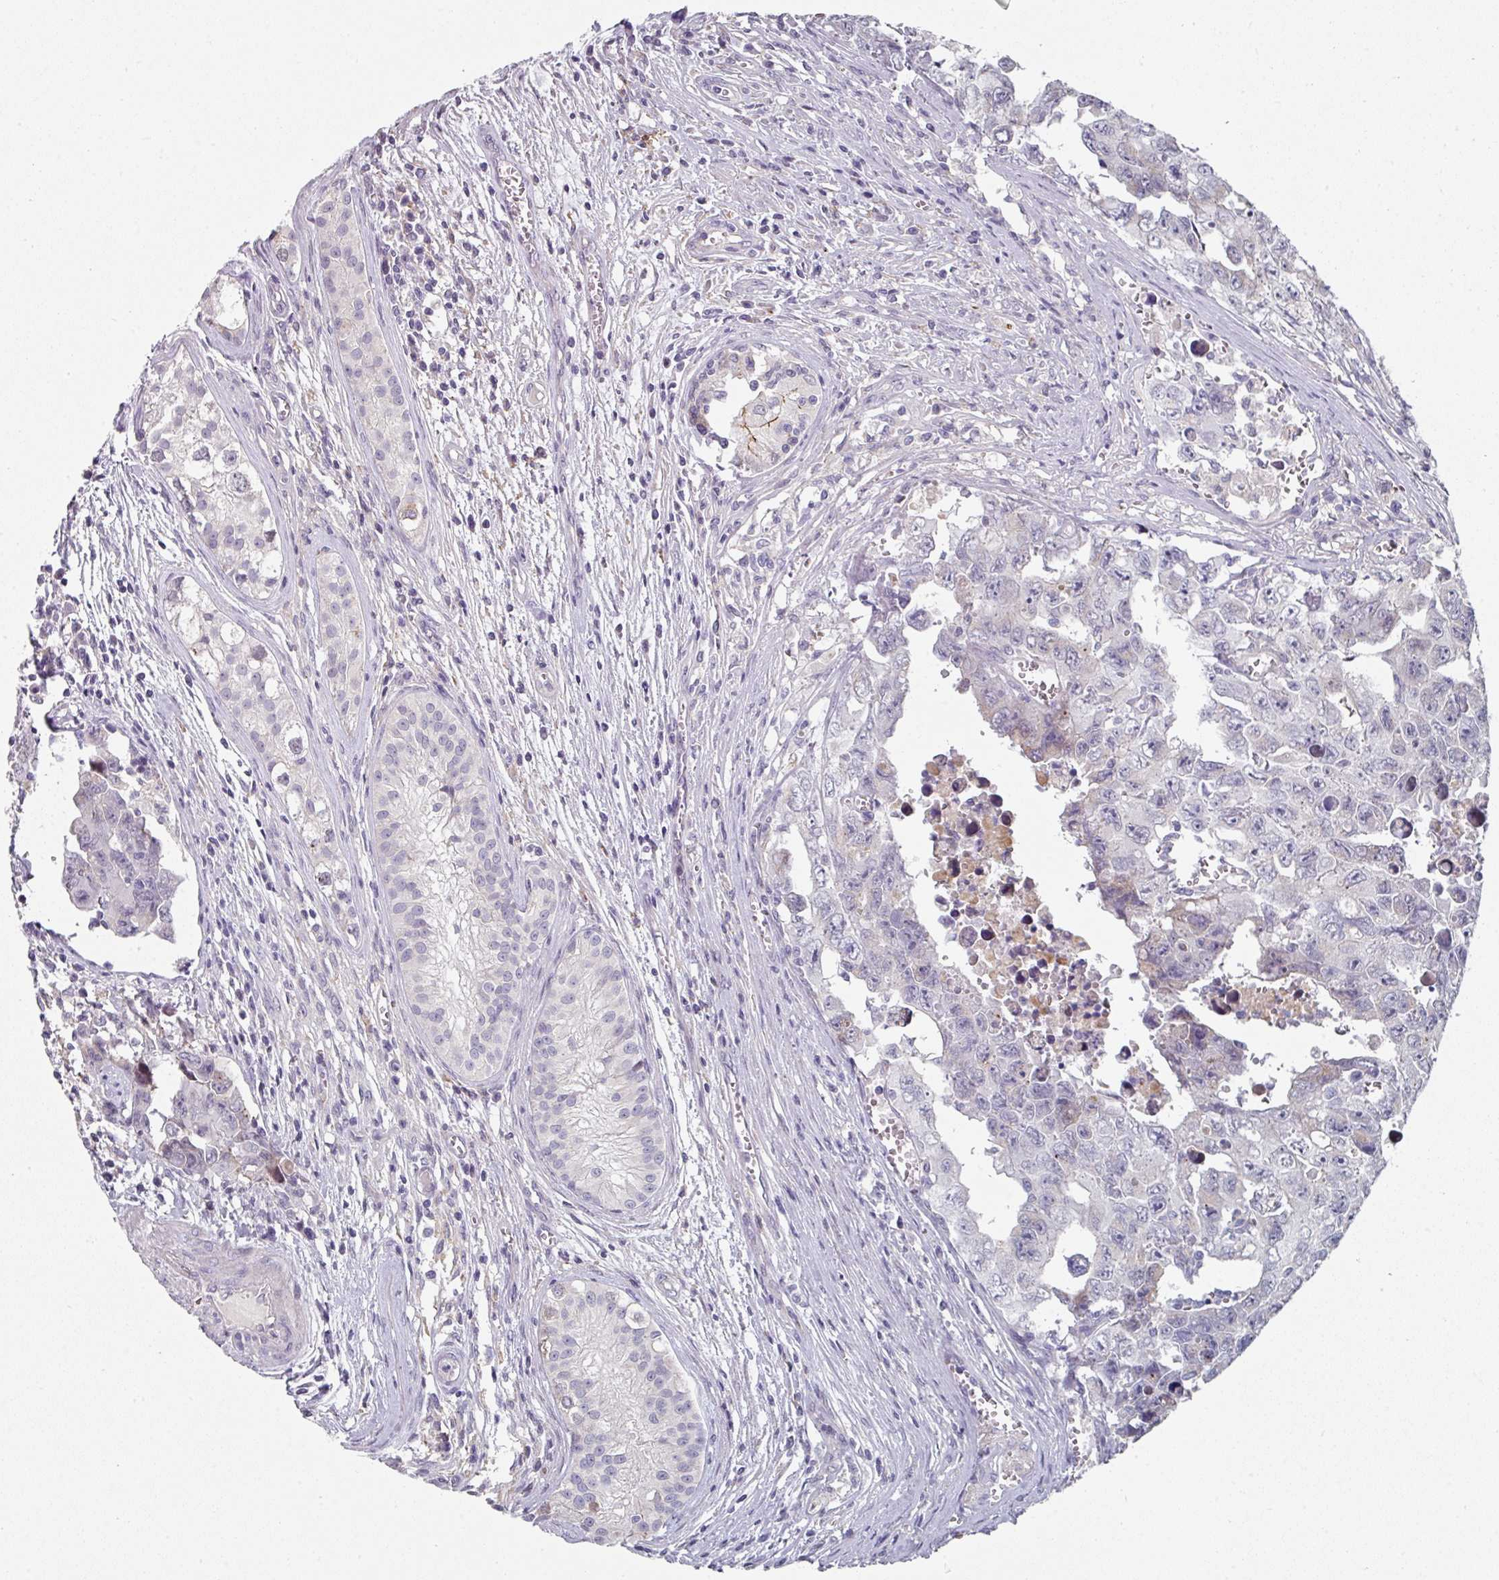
{"staining": {"intensity": "negative", "quantity": "none", "location": "none"}, "tissue": "testis cancer", "cell_type": "Tumor cells", "image_type": "cancer", "snomed": [{"axis": "morphology", "description": "Carcinoma, Embryonal, NOS"}, {"axis": "topography", "description": "Testis"}], "caption": "Tumor cells are negative for protein expression in human testis embryonal carcinoma.", "gene": "WSB2", "patient": {"sex": "male", "age": 24}}